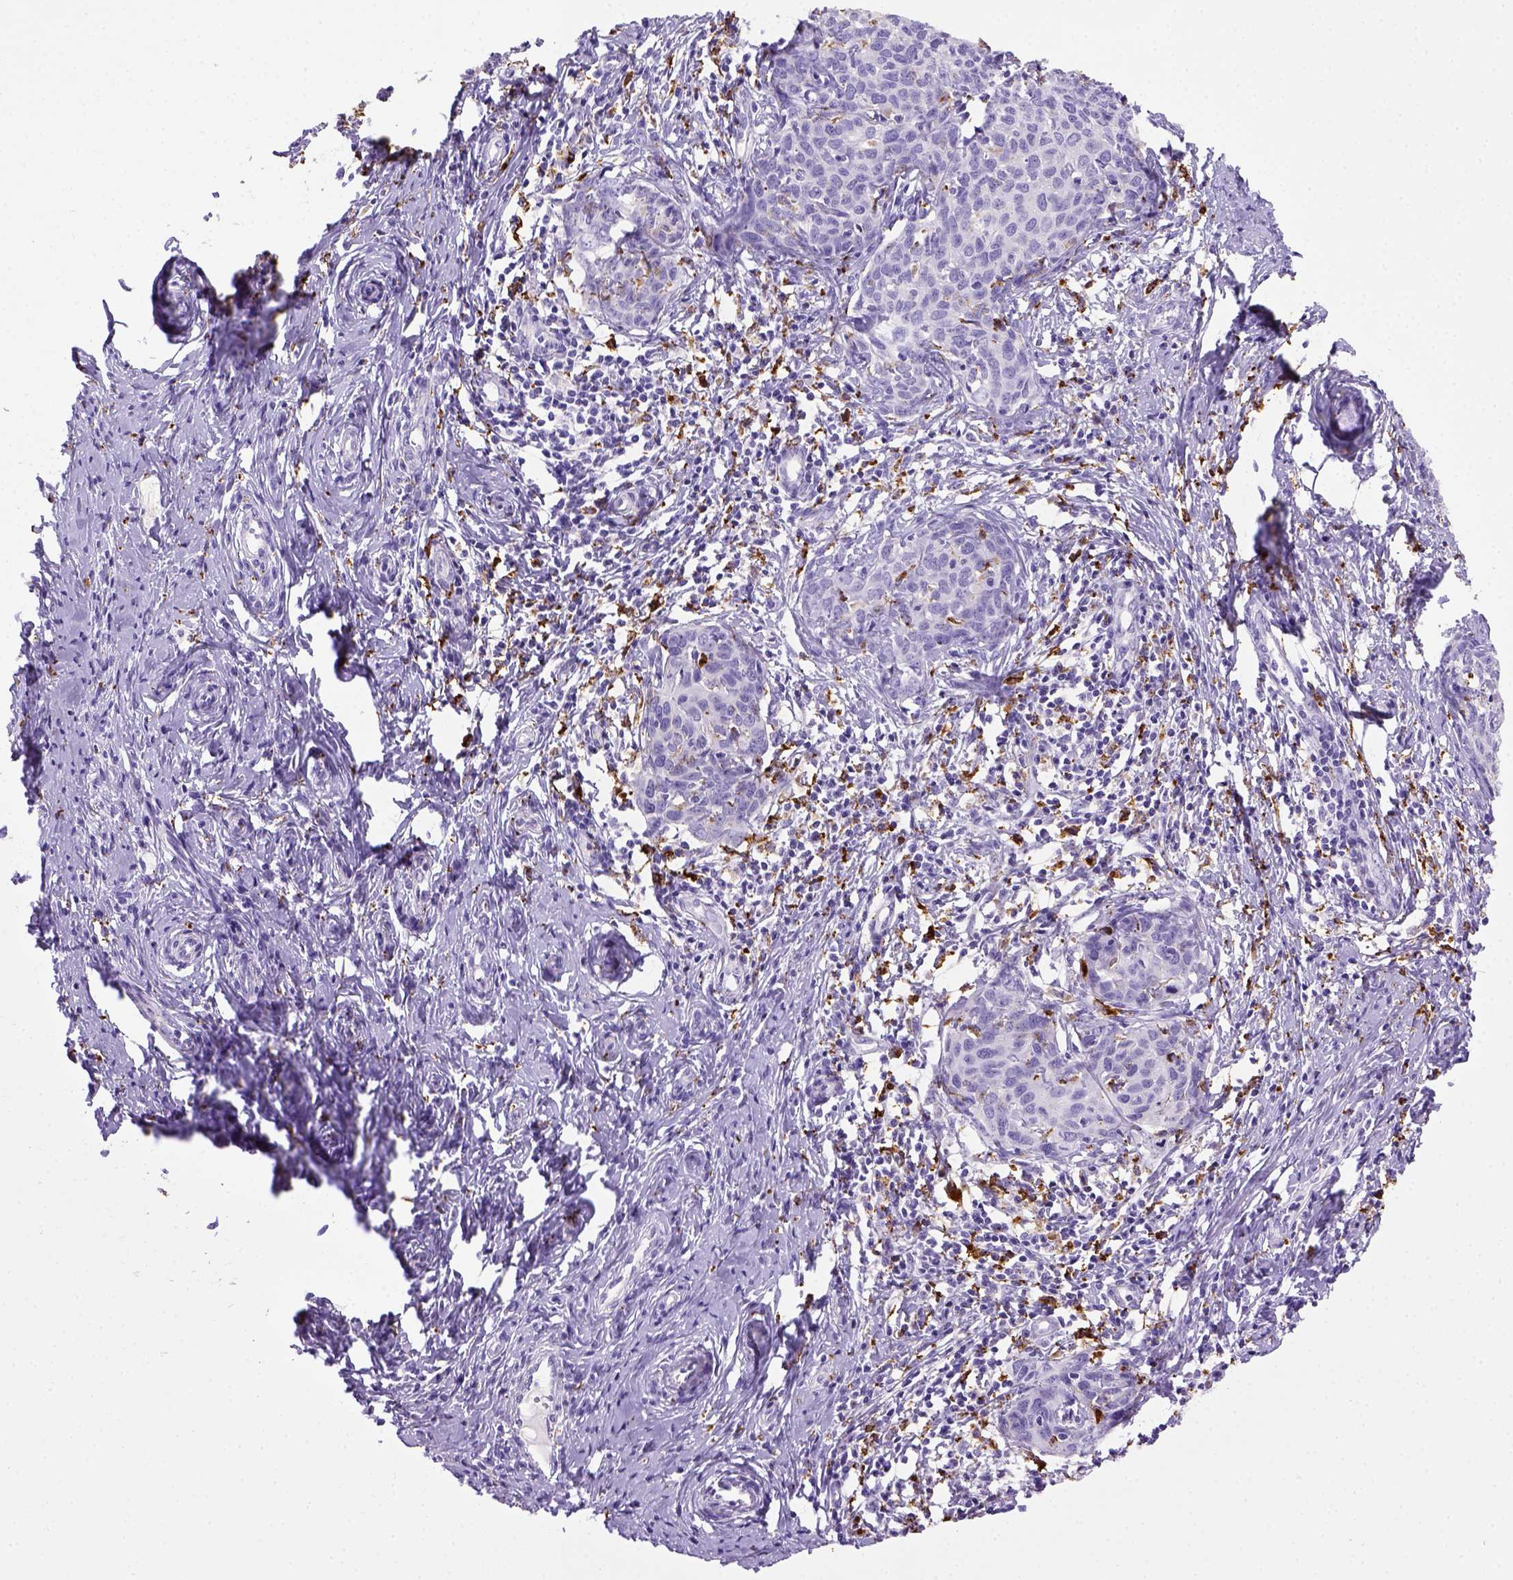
{"staining": {"intensity": "negative", "quantity": "none", "location": "none"}, "tissue": "cervical cancer", "cell_type": "Tumor cells", "image_type": "cancer", "snomed": [{"axis": "morphology", "description": "Squamous cell carcinoma, NOS"}, {"axis": "topography", "description": "Cervix"}], "caption": "The photomicrograph displays no significant staining in tumor cells of cervical cancer (squamous cell carcinoma).", "gene": "CD68", "patient": {"sex": "female", "age": 62}}